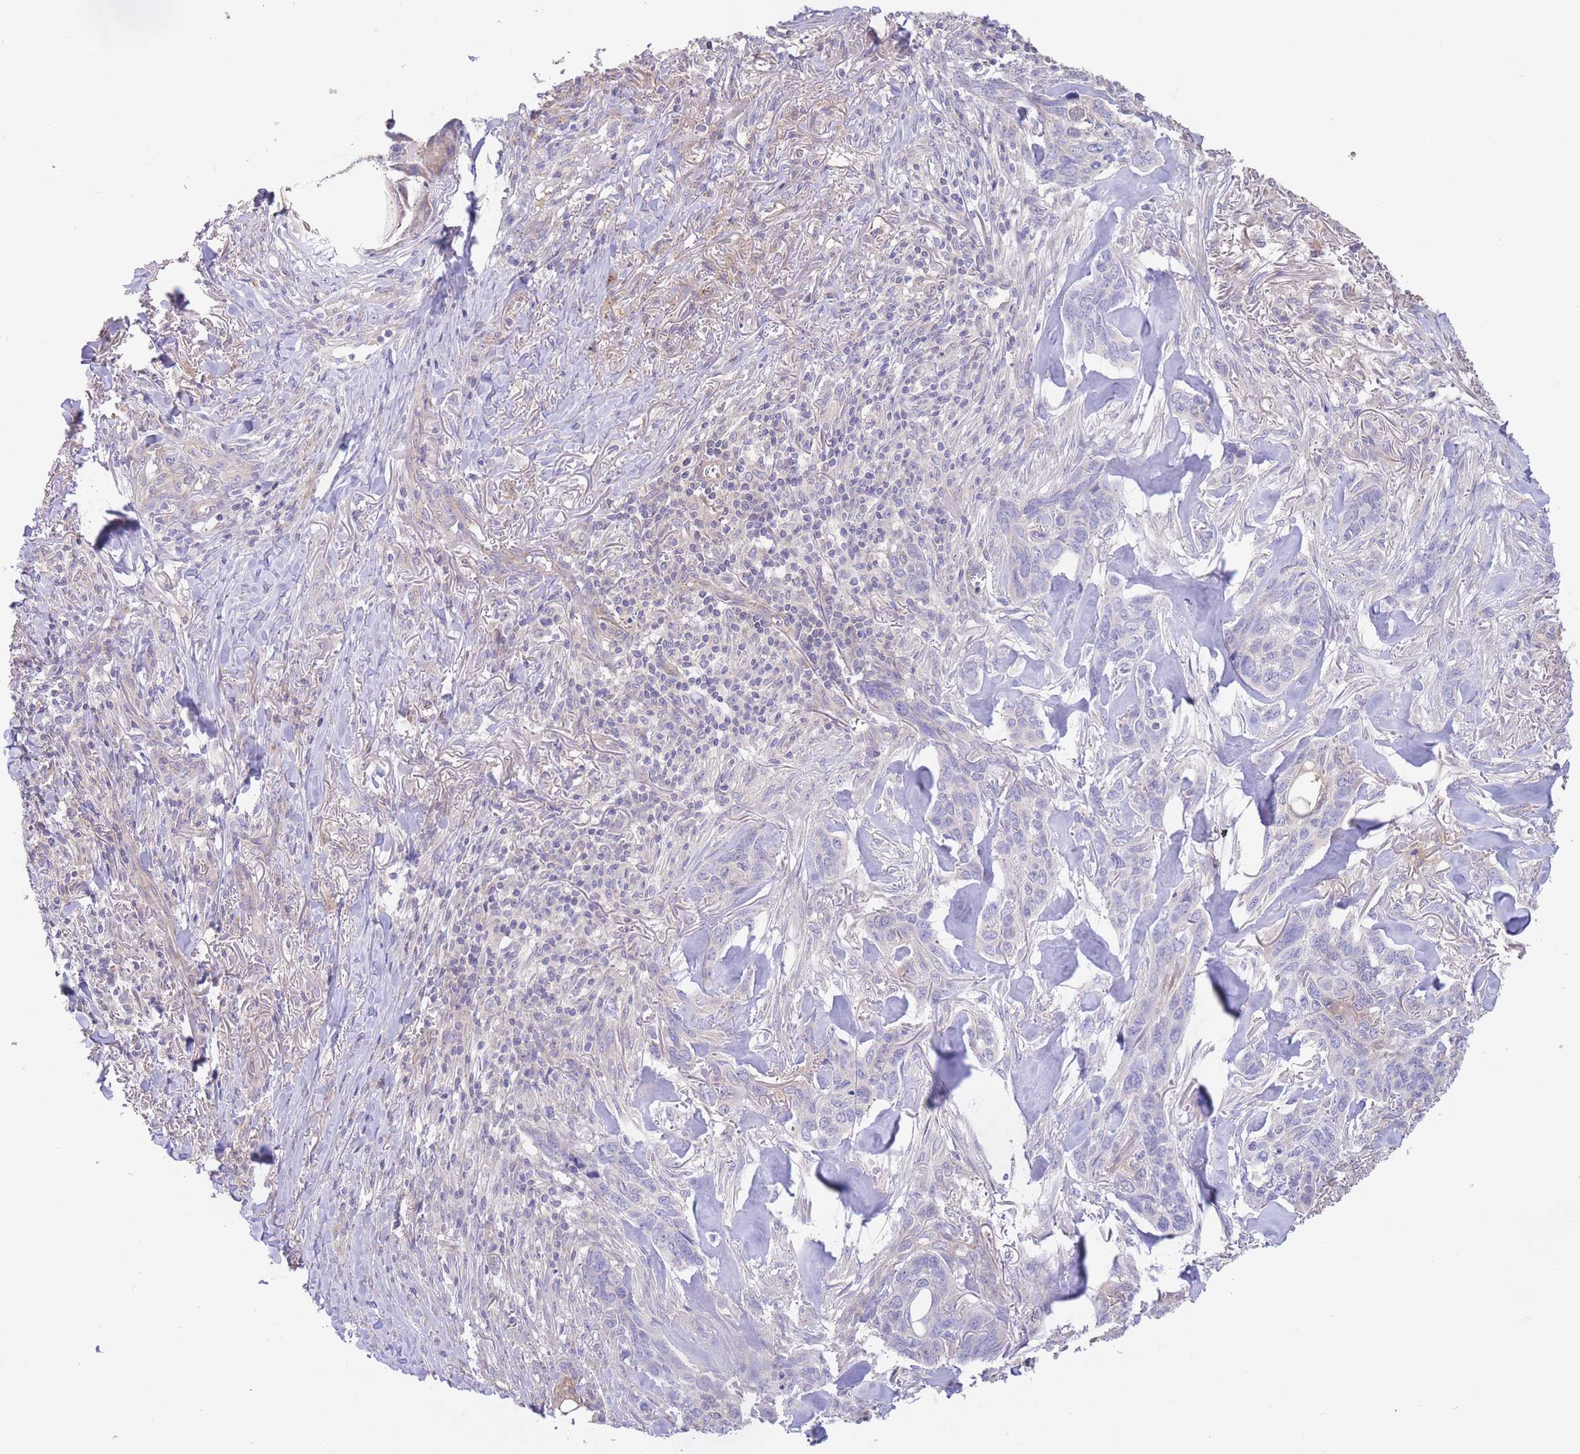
{"staining": {"intensity": "negative", "quantity": "none", "location": "none"}, "tissue": "skin cancer", "cell_type": "Tumor cells", "image_type": "cancer", "snomed": [{"axis": "morphology", "description": "Basal cell carcinoma"}, {"axis": "topography", "description": "Skin"}], "caption": "High magnification brightfield microscopy of skin basal cell carcinoma stained with DAB (3,3'-diaminobenzidine) (brown) and counterstained with hematoxylin (blue): tumor cells show no significant expression.", "gene": "ALS2CL", "patient": {"sex": "male", "age": 86}}